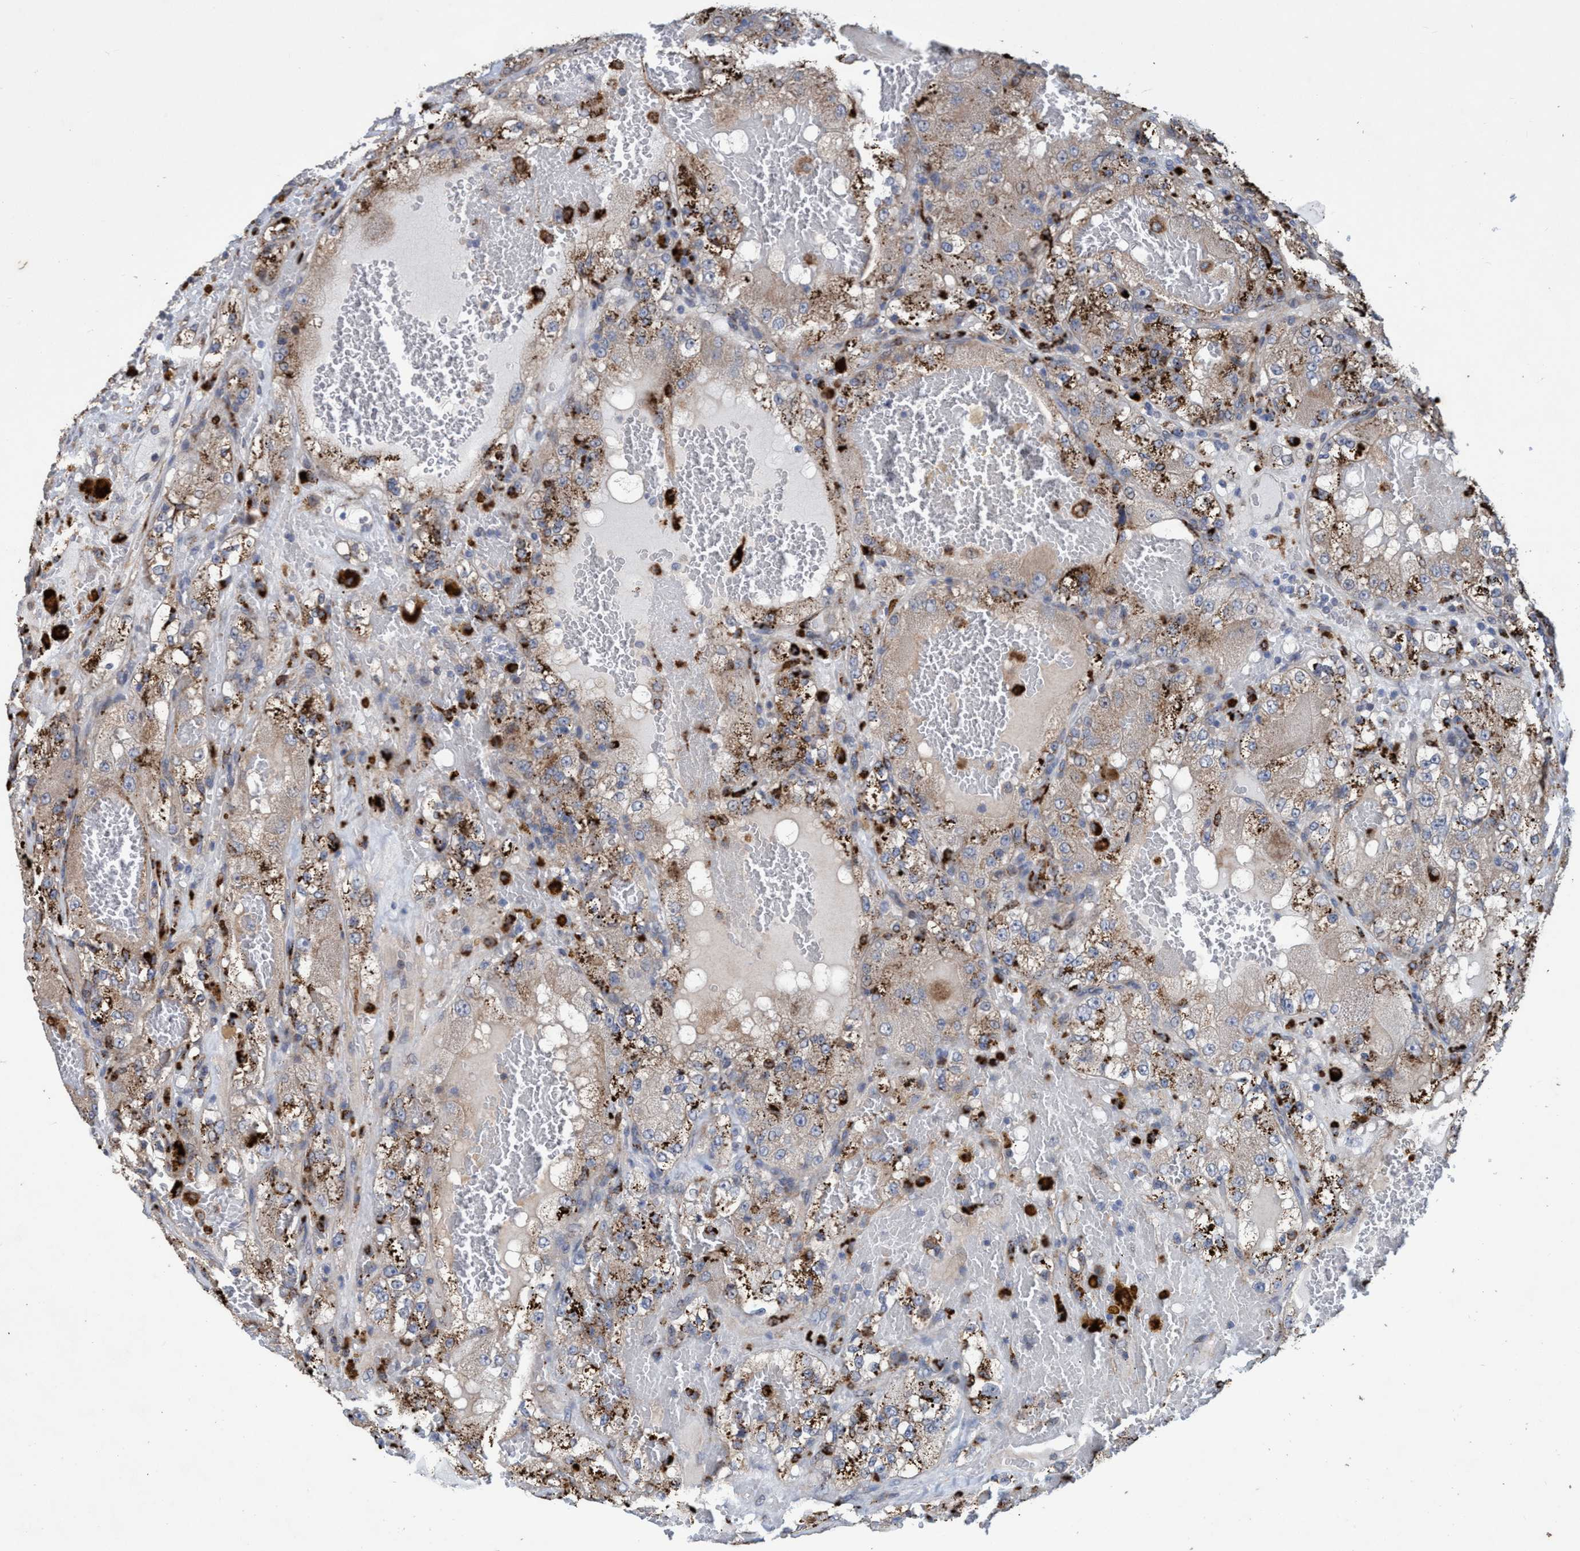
{"staining": {"intensity": "moderate", "quantity": ">75%", "location": "cytoplasmic/membranous"}, "tissue": "renal cancer", "cell_type": "Tumor cells", "image_type": "cancer", "snomed": [{"axis": "morphology", "description": "Normal tissue, NOS"}, {"axis": "morphology", "description": "Adenocarcinoma, NOS"}, {"axis": "topography", "description": "Kidney"}], "caption": "Renal adenocarcinoma was stained to show a protein in brown. There is medium levels of moderate cytoplasmic/membranous positivity in approximately >75% of tumor cells. (Brightfield microscopy of DAB IHC at high magnification).", "gene": "BBS9", "patient": {"sex": "male", "age": 61}}